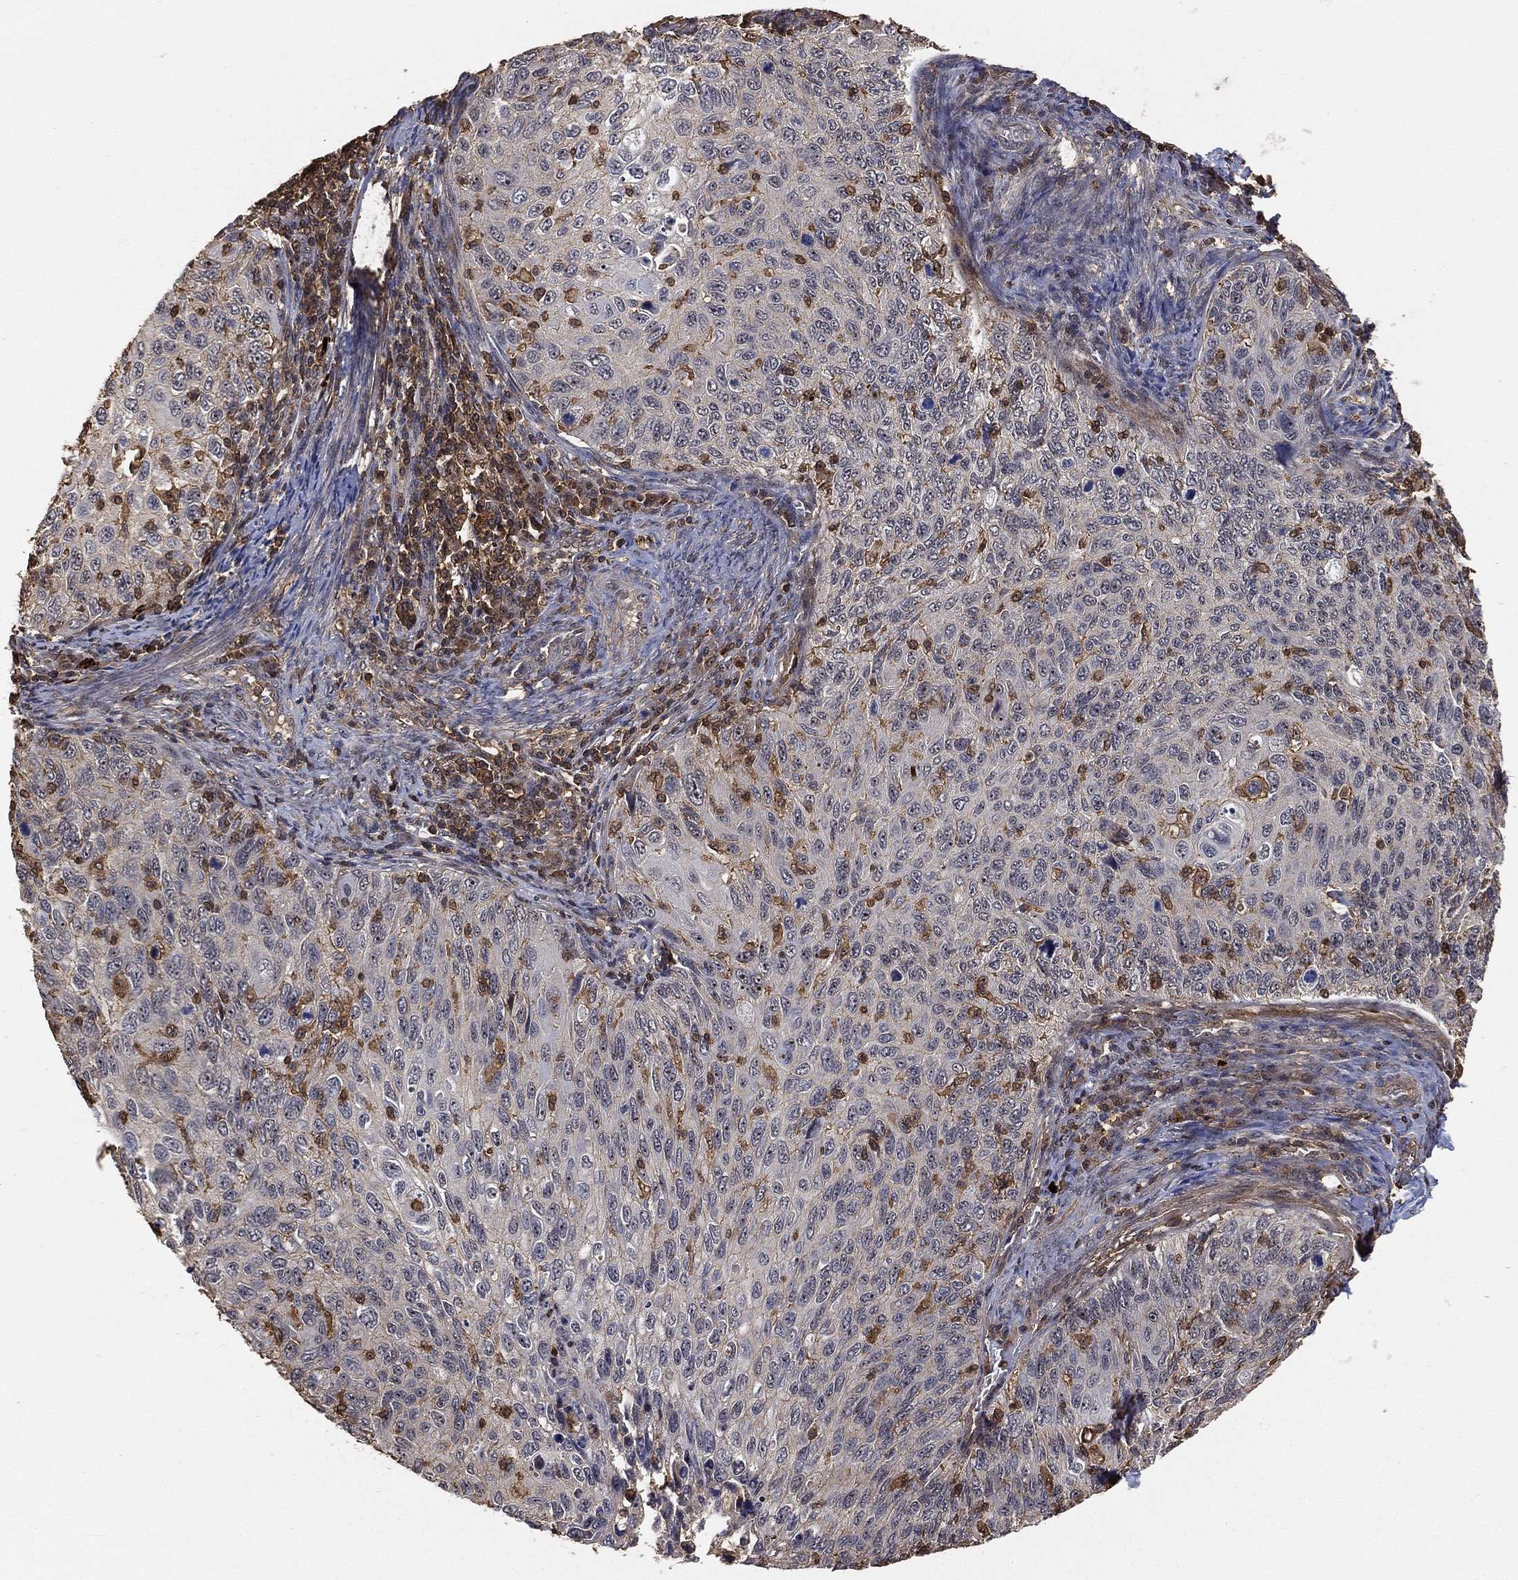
{"staining": {"intensity": "negative", "quantity": "none", "location": "none"}, "tissue": "cervical cancer", "cell_type": "Tumor cells", "image_type": "cancer", "snomed": [{"axis": "morphology", "description": "Squamous cell carcinoma, NOS"}, {"axis": "topography", "description": "Cervix"}], "caption": "Tumor cells show no significant staining in cervical cancer.", "gene": "CRYL1", "patient": {"sex": "female", "age": 70}}